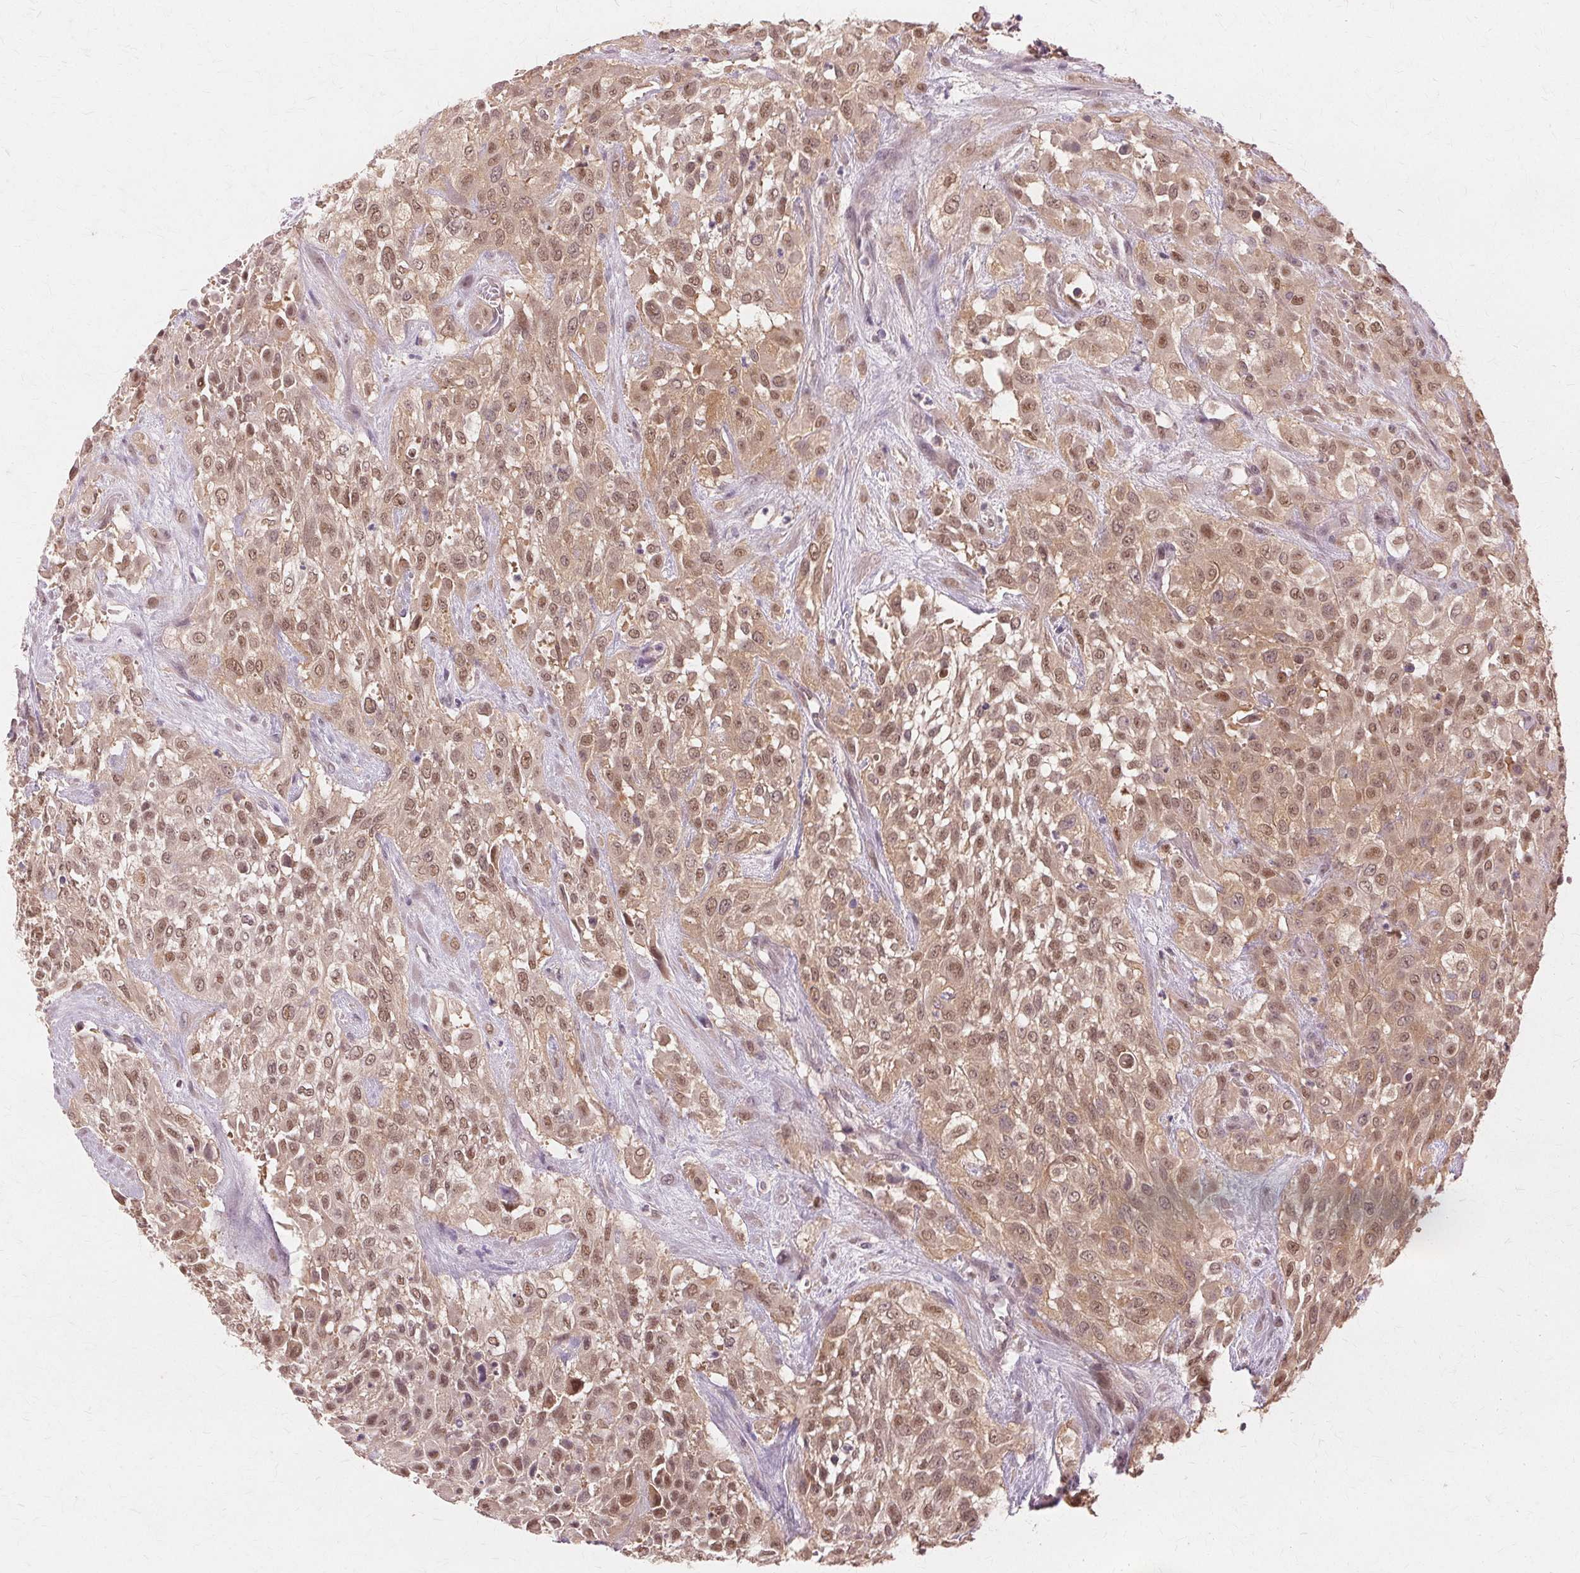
{"staining": {"intensity": "moderate", "quantity": ">75%", "location": "cytoplasmic/membranous,nuclear"}, "tissue": "urothelial cancer", "cell_type": "Tumor cells", "image_type": "cancer", "snomed": [{"axis": "morphology", "description": "Urothelial carcinoma, High grade"}, {"axis": "topography", "description": "Urinary bladder"}], "caption": "Urothelial cancer stained with immunohistochemistry (IHC) displays moderate cytoplasmic/membranous and nuclear staining in approximately >75% of tumor cells.", "gene": "PRMT5", "patient": {"sex": "male", "age": 57}}